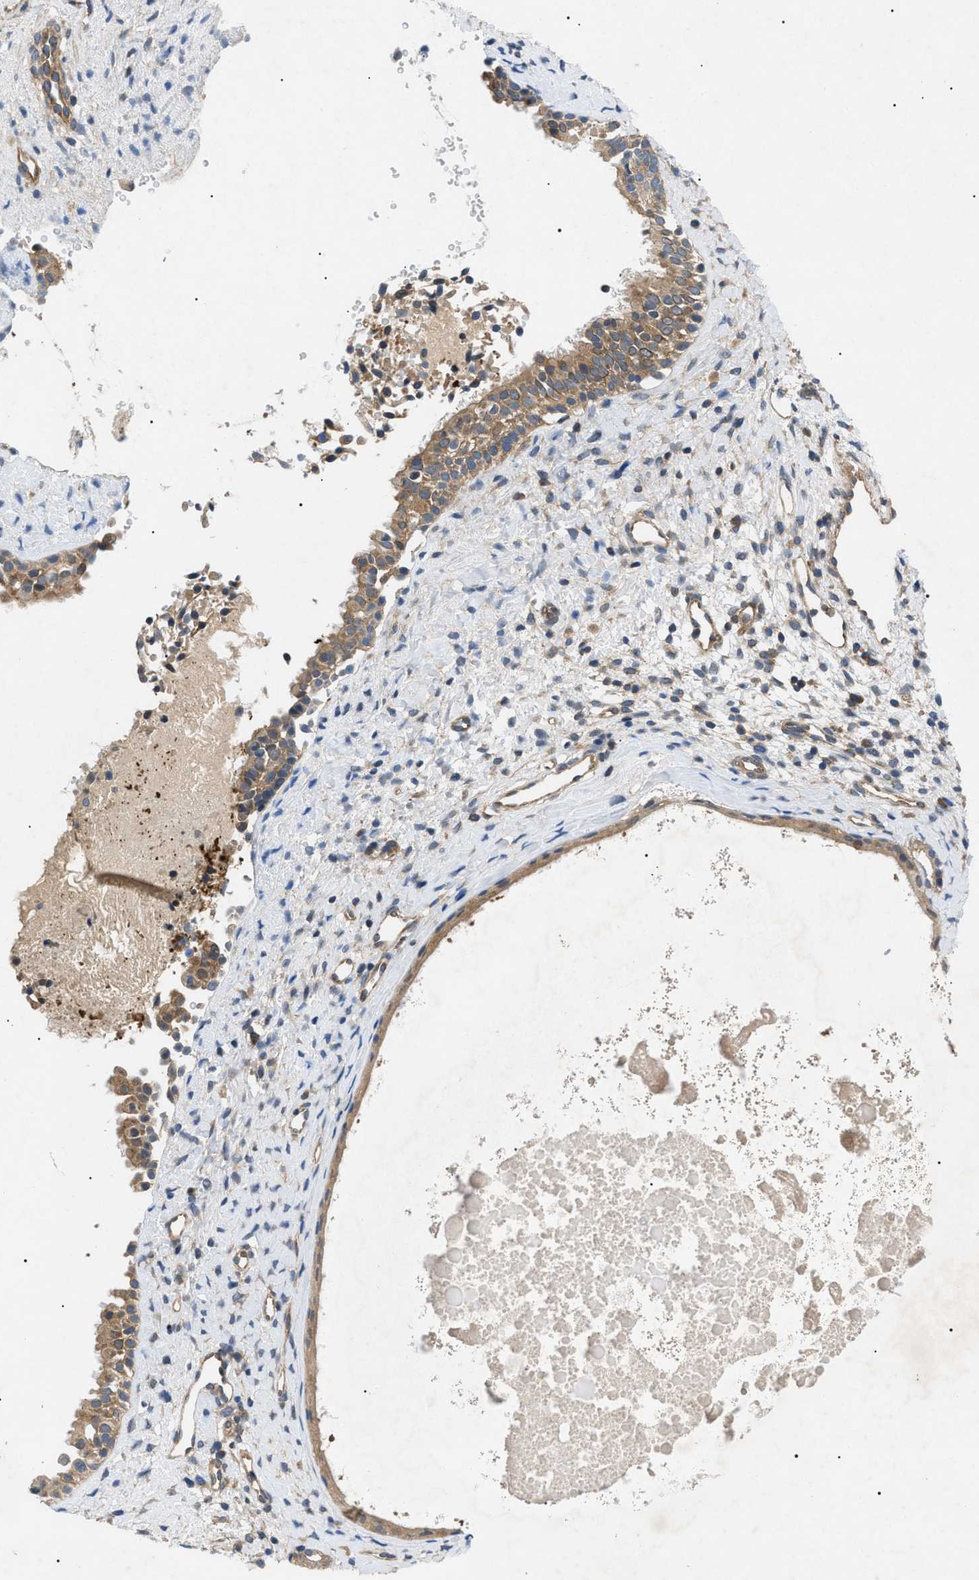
{"staining": {"intensity": "moderate", "quantity": ">75%", "location": "cytoplasmic/membranous"}, "tissue": "nasopharynx", "cell_type": "Respiratory epithelial cells", "image_type": "normal", "snomed": [{"axis": "morphology", "description": "Normal tissue, NOS"}, {"axis": "topography", "description": "Nasopharynx"}], "caption": "DAB (3,3'-diaminobenzidine) immunohistochemical staining of normal human nasopharynx exhibits moderate cytoplasmic/membranous protein expression in approximately >75% of respiratory epithelial cells. Immunohistochemistry stains the protein in brown and the nuclei are stained blue.", "gene": "RIPK1", "patient": {"sex": "male", "age": 22}}